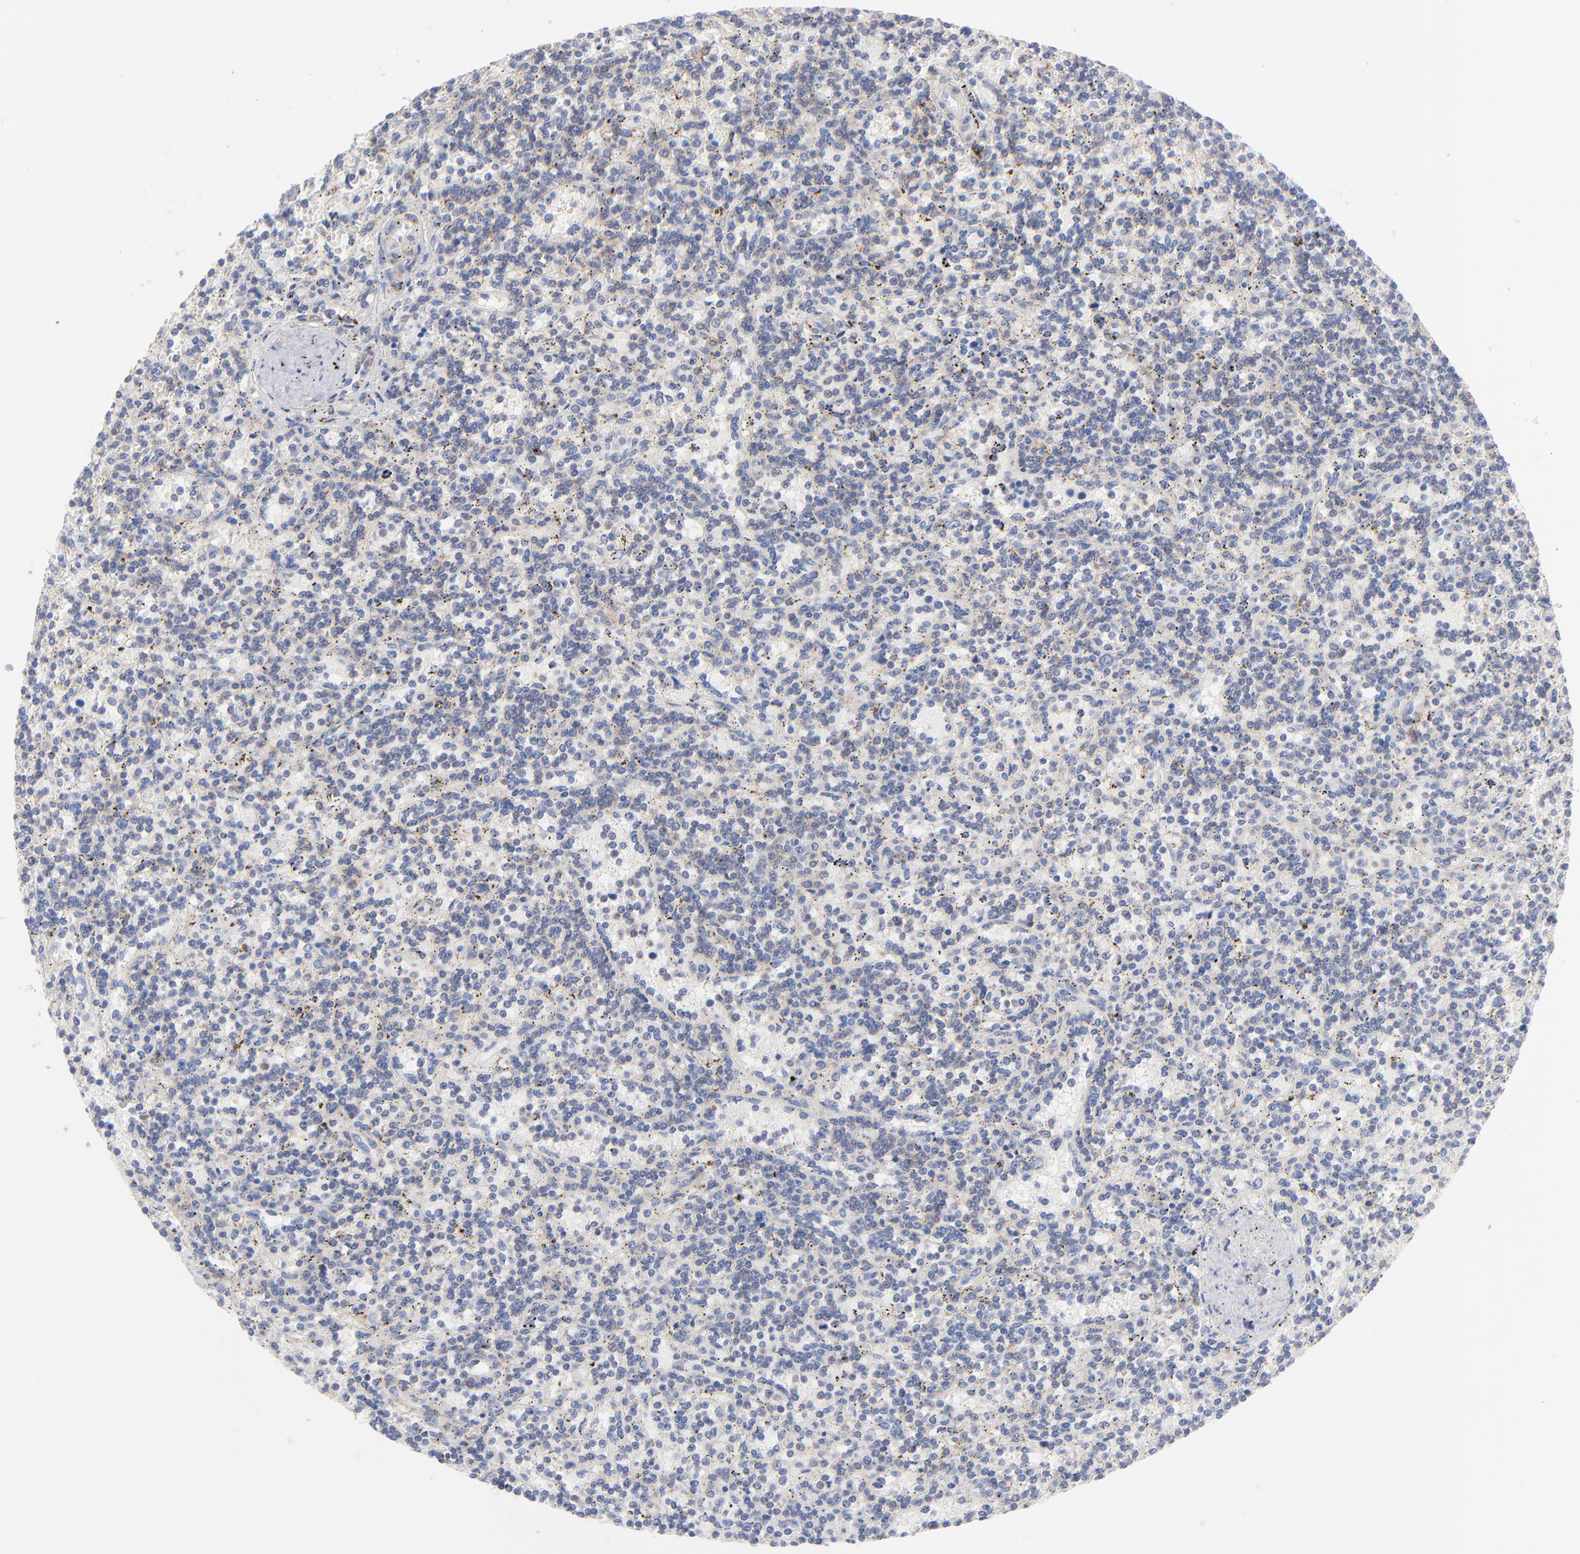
{"staining": {"intensity": "negative", "quantity": "none", "location": "none"}, "tissue": "lymphoma", "cell_type": "Tumor cells", "image_type": "cancer", "snomed": [{"axis": "morphology", "description": "Malignant lymphoma, non-Hodgkin's type, Low grade"}, {"axis": "topography", "description": "Spleen"}], "caption": "IHC photomicrograph of human malignant lymphoma, non-Hodgkin's type (low-grade) stained for a protein (brown), which reveals no expression in tumor cells. (DAB (3,3'-diaminobenzidine) IHC with hematoxylin counter stain).", "gene": "SEPTIN6", "patient": {"sex": "male", "age": 73}}